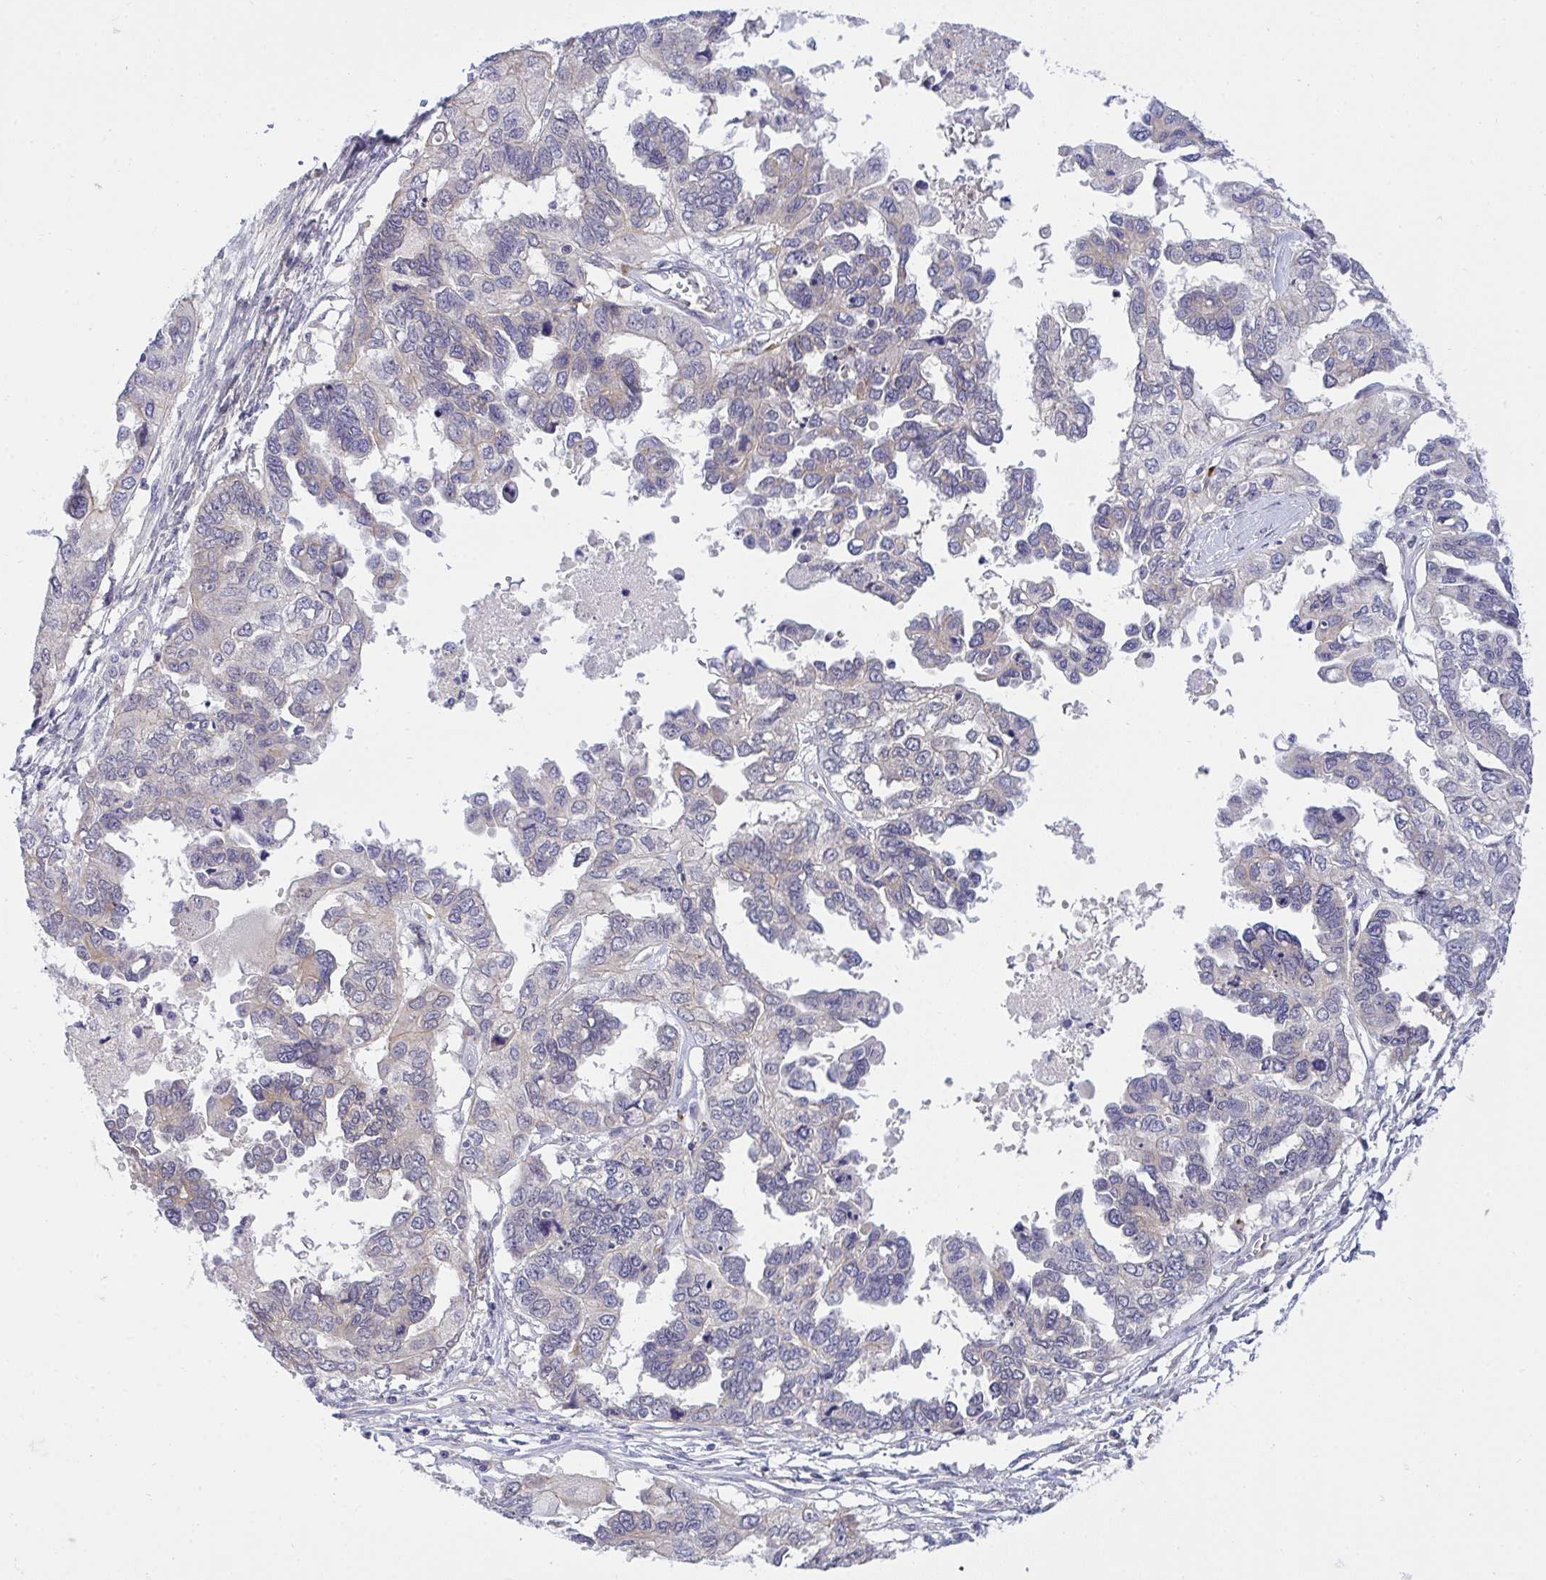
{"staining": {"intensity": "negative", "quantity": "none", "location": "none"}, "tissue": "ovarian cancer", "cell_type": "Tumor cells", "image_type": "cancer", "snomed": [{"axis": "morphology", "description": "Cystadenocarcinoma, serous, NOS"}, {"axis": "topography", "description": "Ovary"}], "caption": "Immunohistochemical staining of human ovarian cancer shows no significant positivity in tumor cells.", "gene": "HOXD12", "patient": {"sex": "female", "age": 53}}